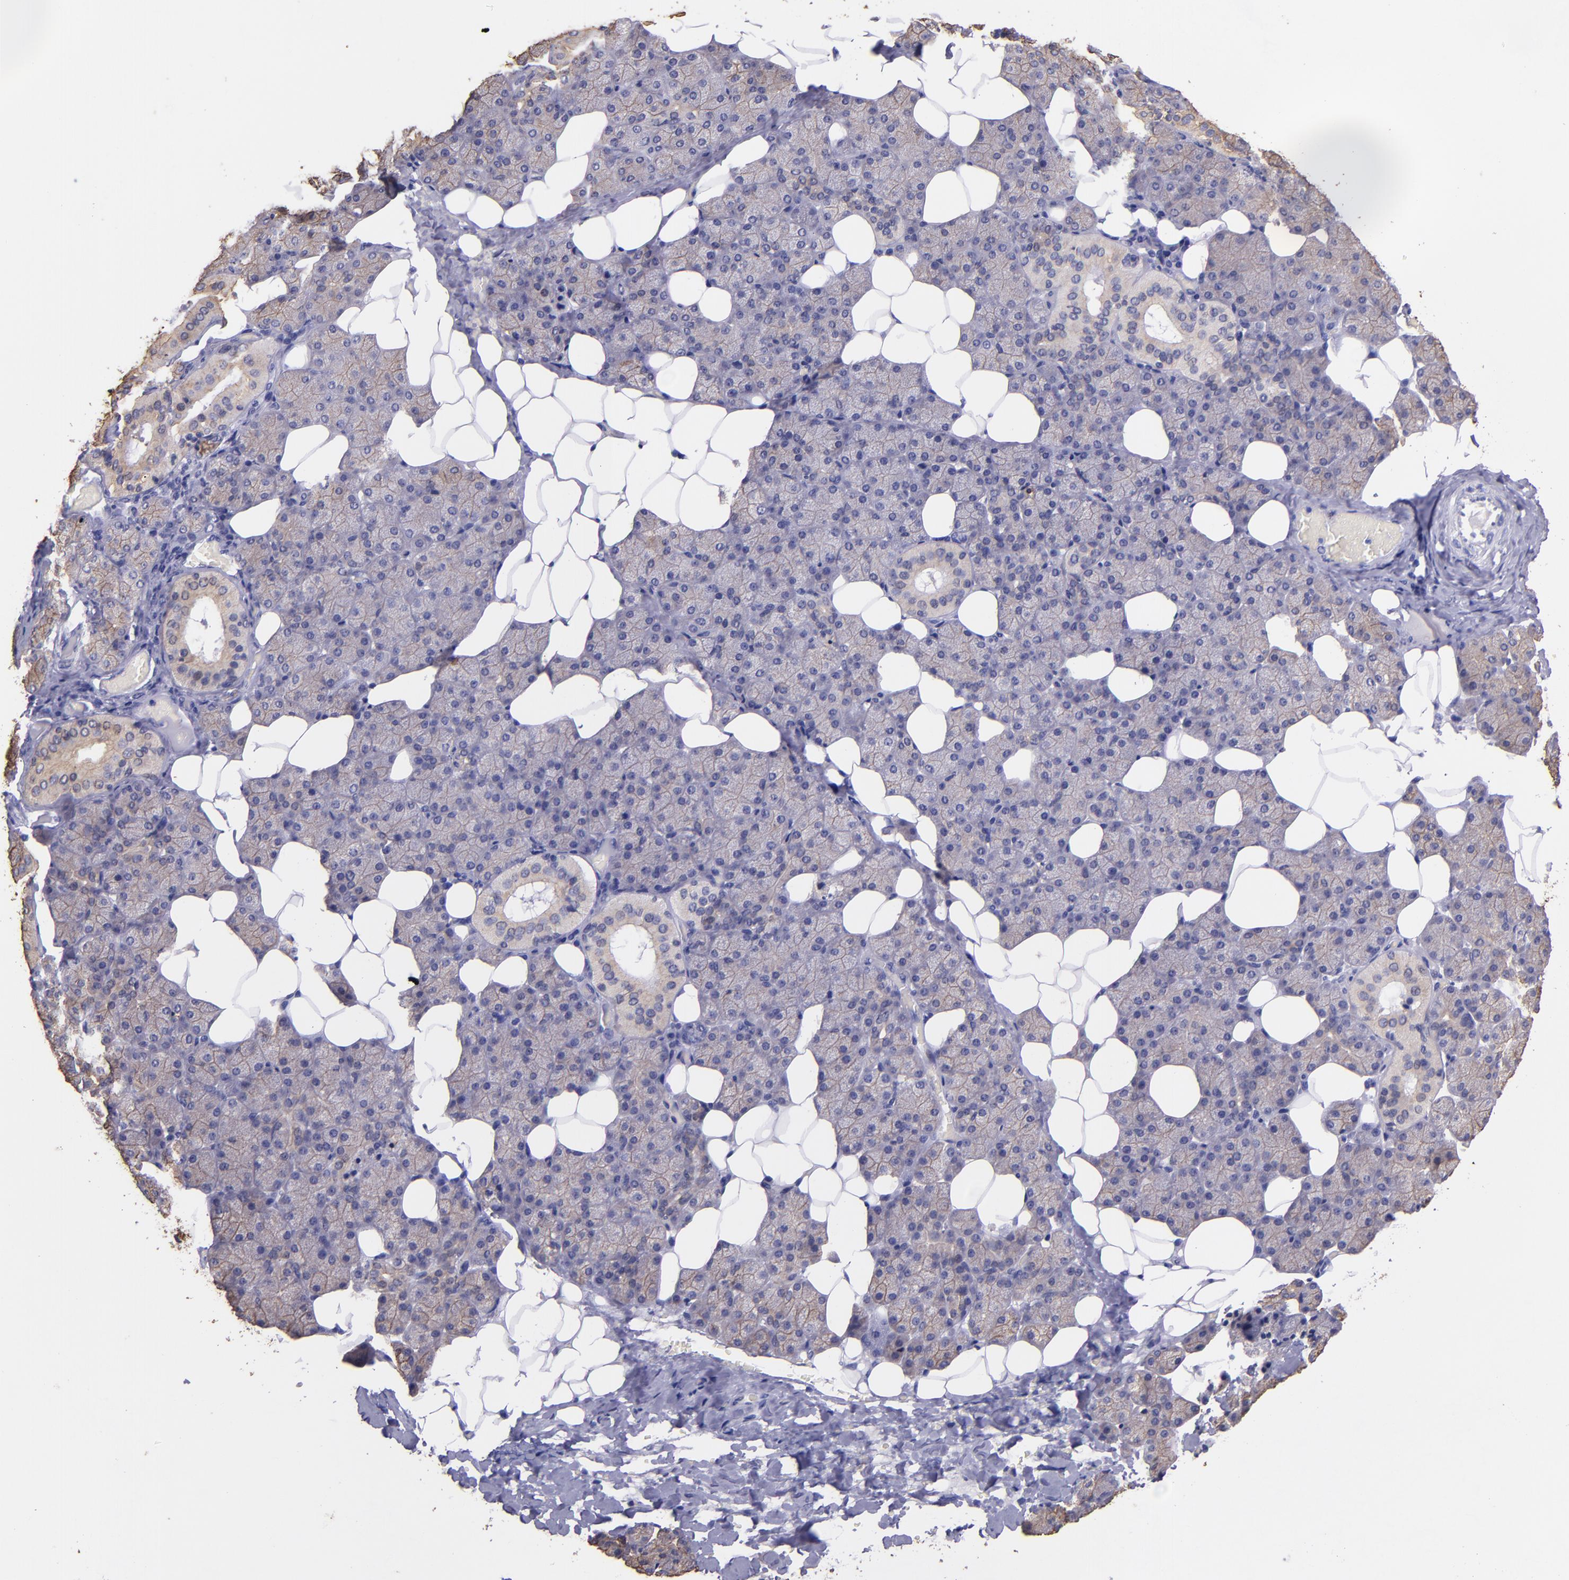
{"staining": {"intensity": "weak", "quantity": "25%-75%", "location": "cytoplasmic/membranous"}, "tissue": "salivary gland", "cell_type": "Glandular cells", "image_type": "normal", "snomed": [{"axis": "morphology", "description": "Normal tissue, NOS"}, {"axis": "topography", "description": "Lymph node"}, {"axis": "topography", "description": "Salivary gland"}], "caption": "About 25%-75% of glandular cells in unremarkable salivary gland reveal weak cytoplasmic/membranous protein staining as visualized by brown immunohistochemical staining.", "gene": "KRT4", "patient": {"sex": "male", "age": 8}}